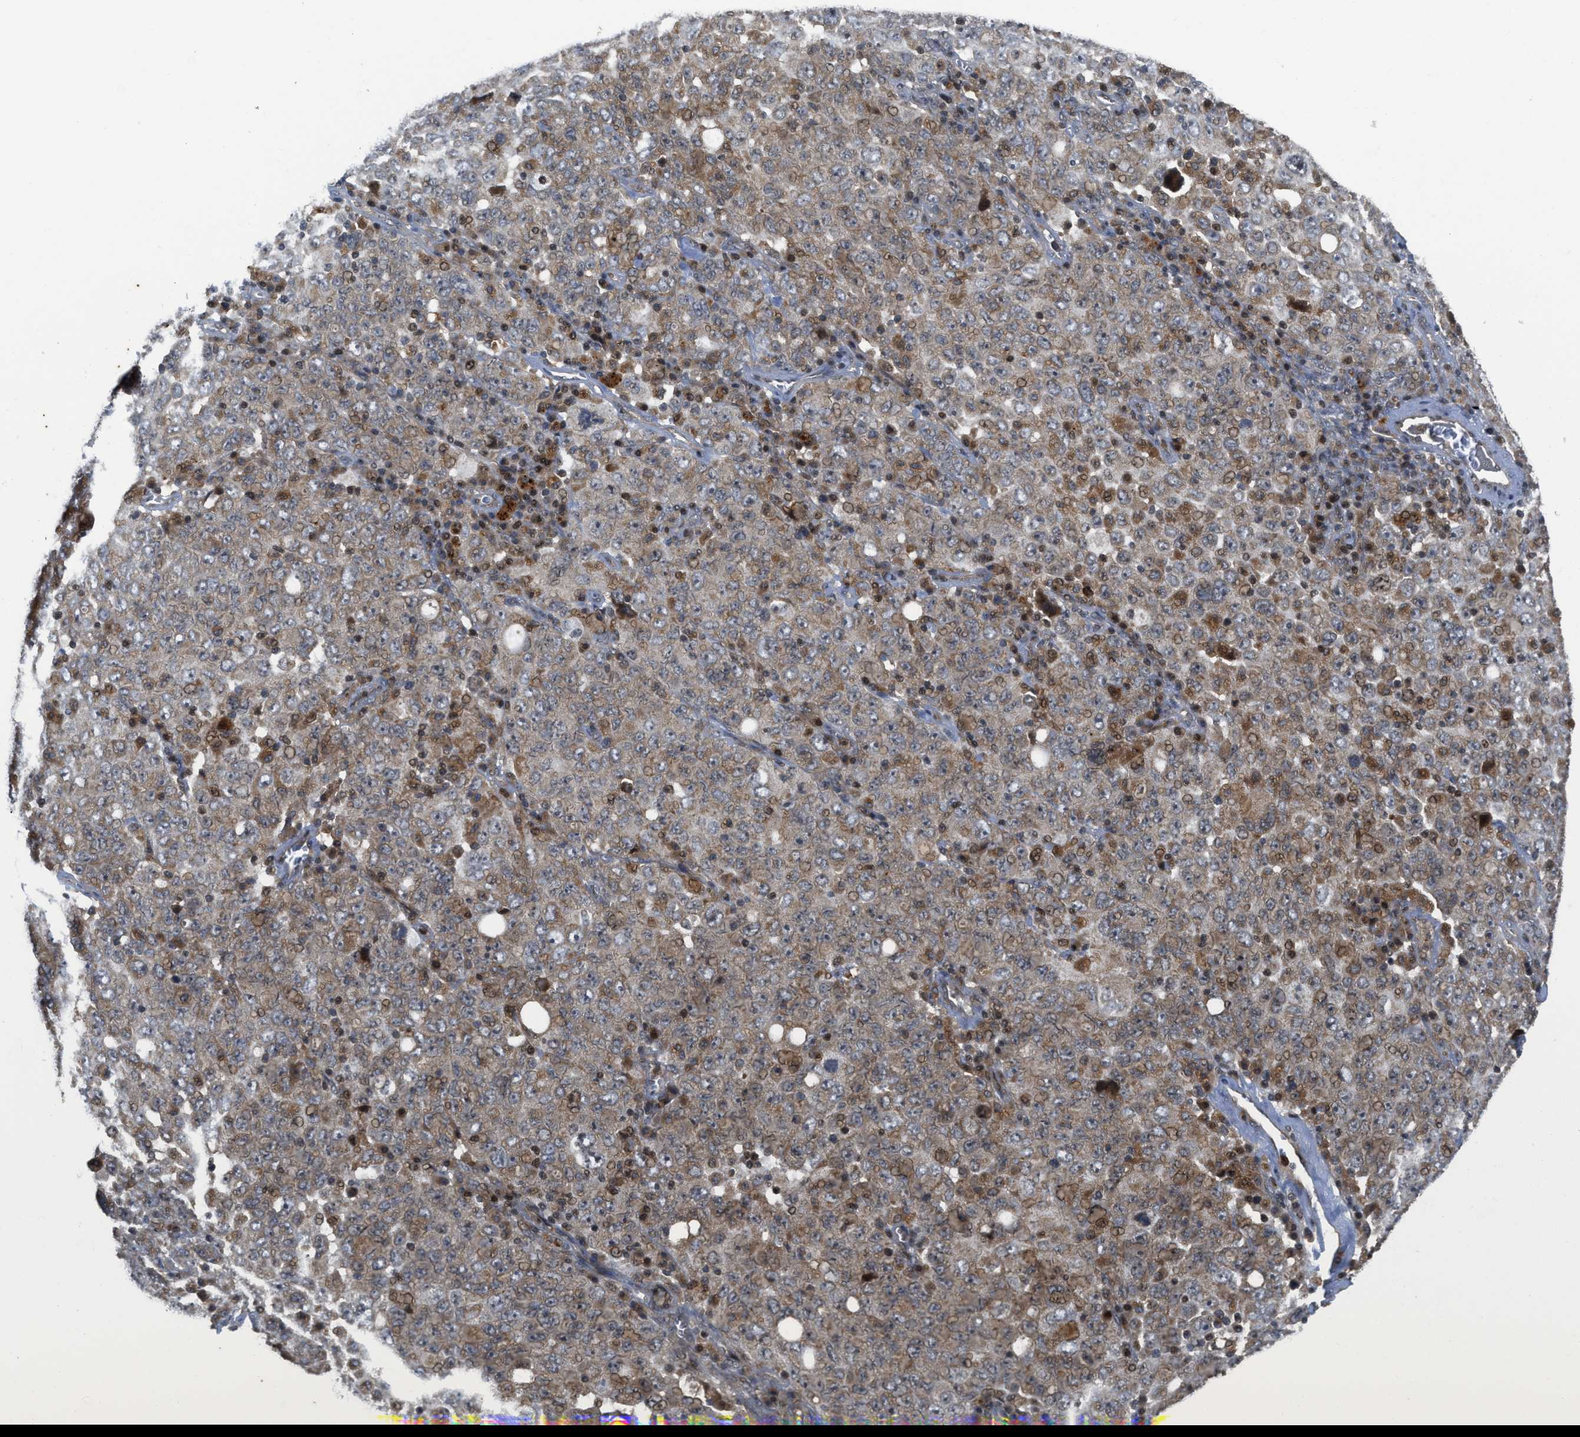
{"staining": {"intensity": "weak", "quantity": "<25%", "location": "nuclear"}, "tissue": "ovarian cancer", "cell_type": "Tumor cells", "image_type": "cancer", "snomed": [{"axis": "morphology", "description": "Carcinoma, endometroid"}, {"axis": "topography", "description": "Ovary"}], "caption": "Ovarian cancer was stained to show a protein in brown. There is no significant positivity in tumor cells.", "gene": "DNAJC28", "patient": {"sex": "female", "age": 62}}